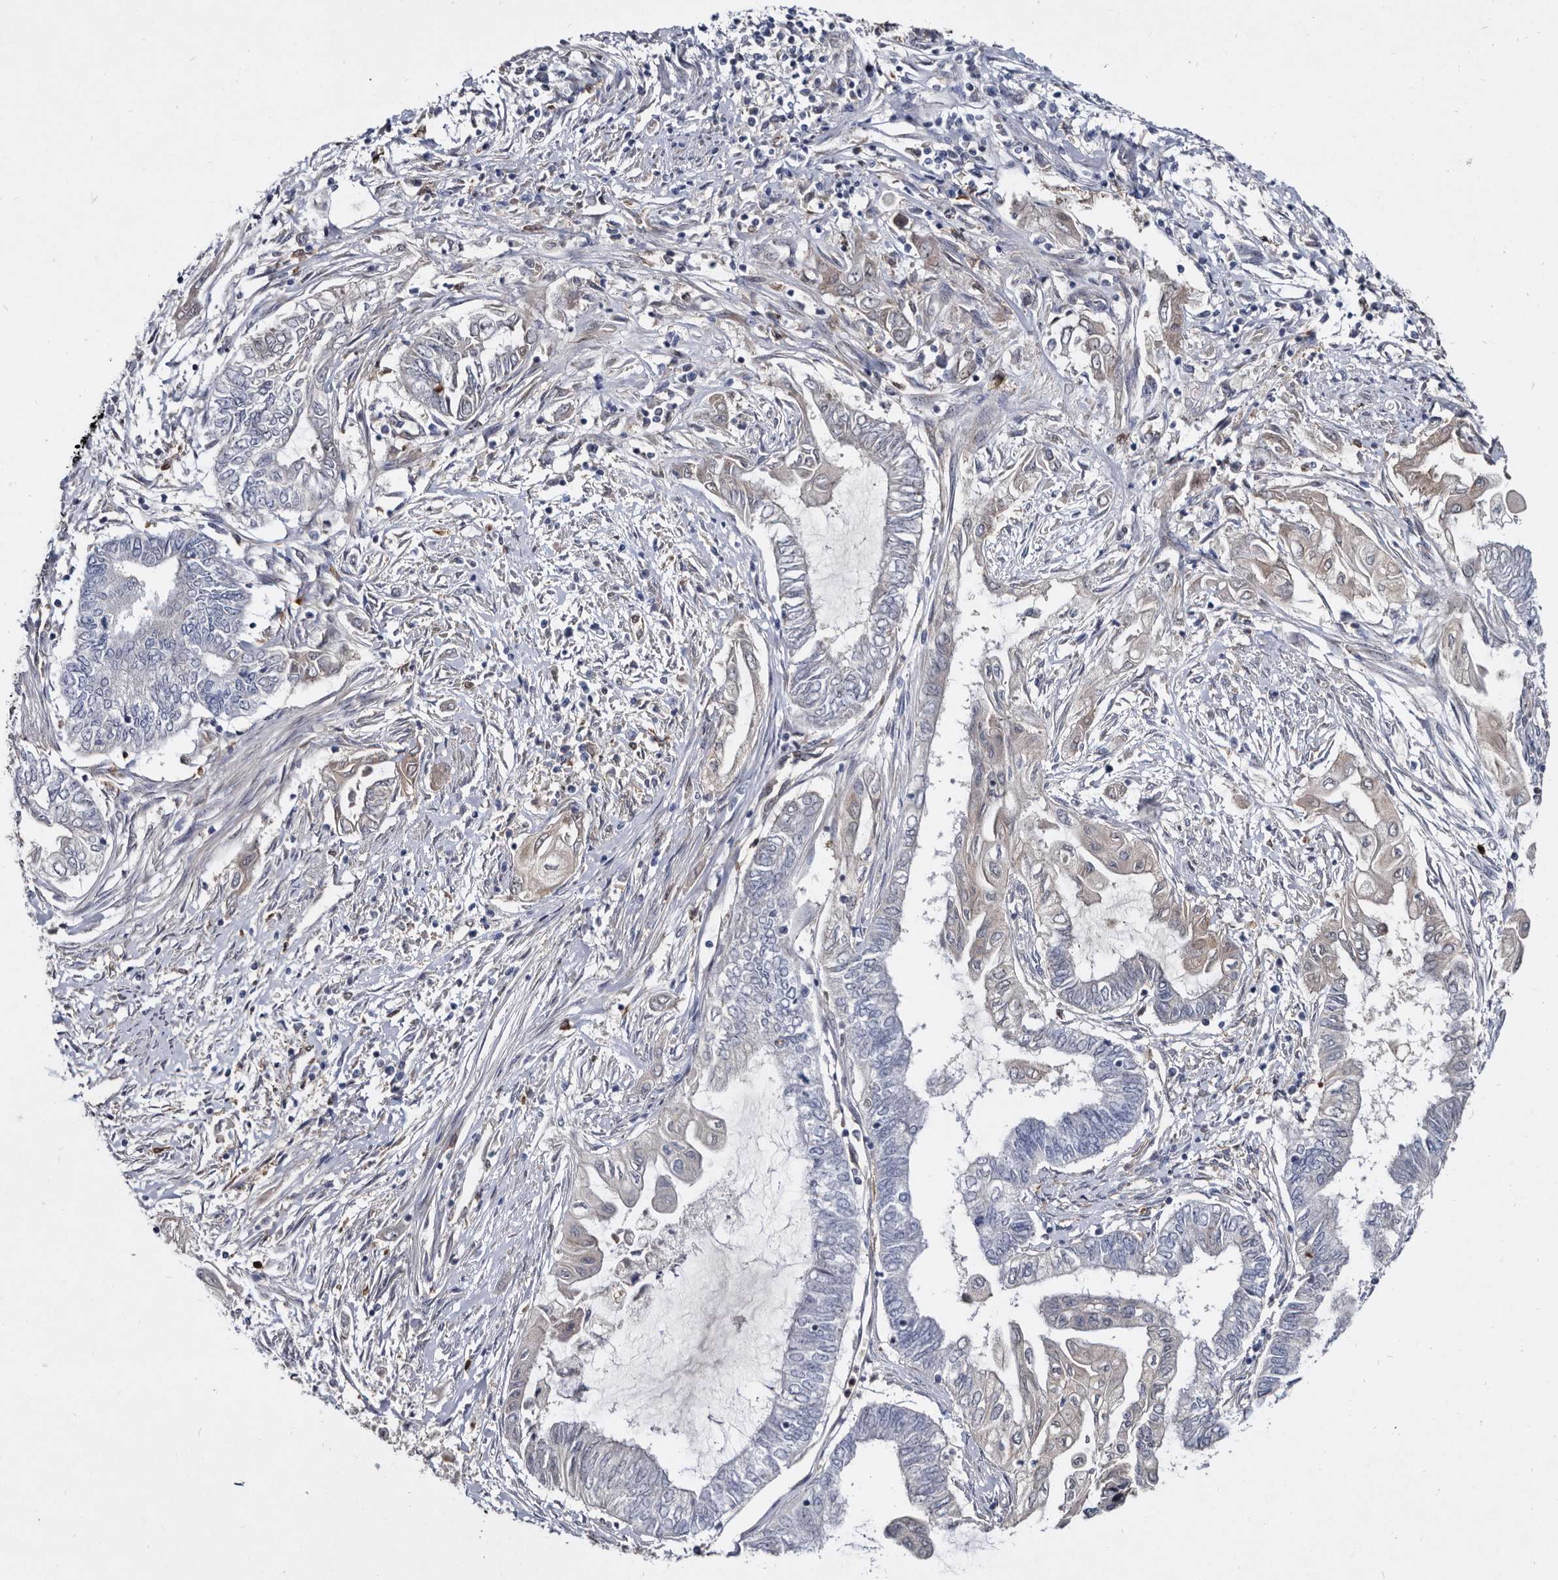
{"staining": {"intensity": "negative", "quantity": "none", "location": "none"}, "tissue": "endometrial cancer", "cell_type": "Tumor cells", "image_type": "cancer", "snomed": [{"axis": "morphology", "description": "Adenocarcinoma, NOS"}, {"axis": "topography", "description": "Uterus"}, {"axis": "topography", "description": "Endometrium"}], "caption": "An immunohistochemistry (IHC) photomicrograph of endometrial adenocarcinoma is shown. There is no staining in tumor cells of endometrial adenocarcinoma.", "gene": "SERPINB8", "patient": {"sex": "female", "age": 70}}